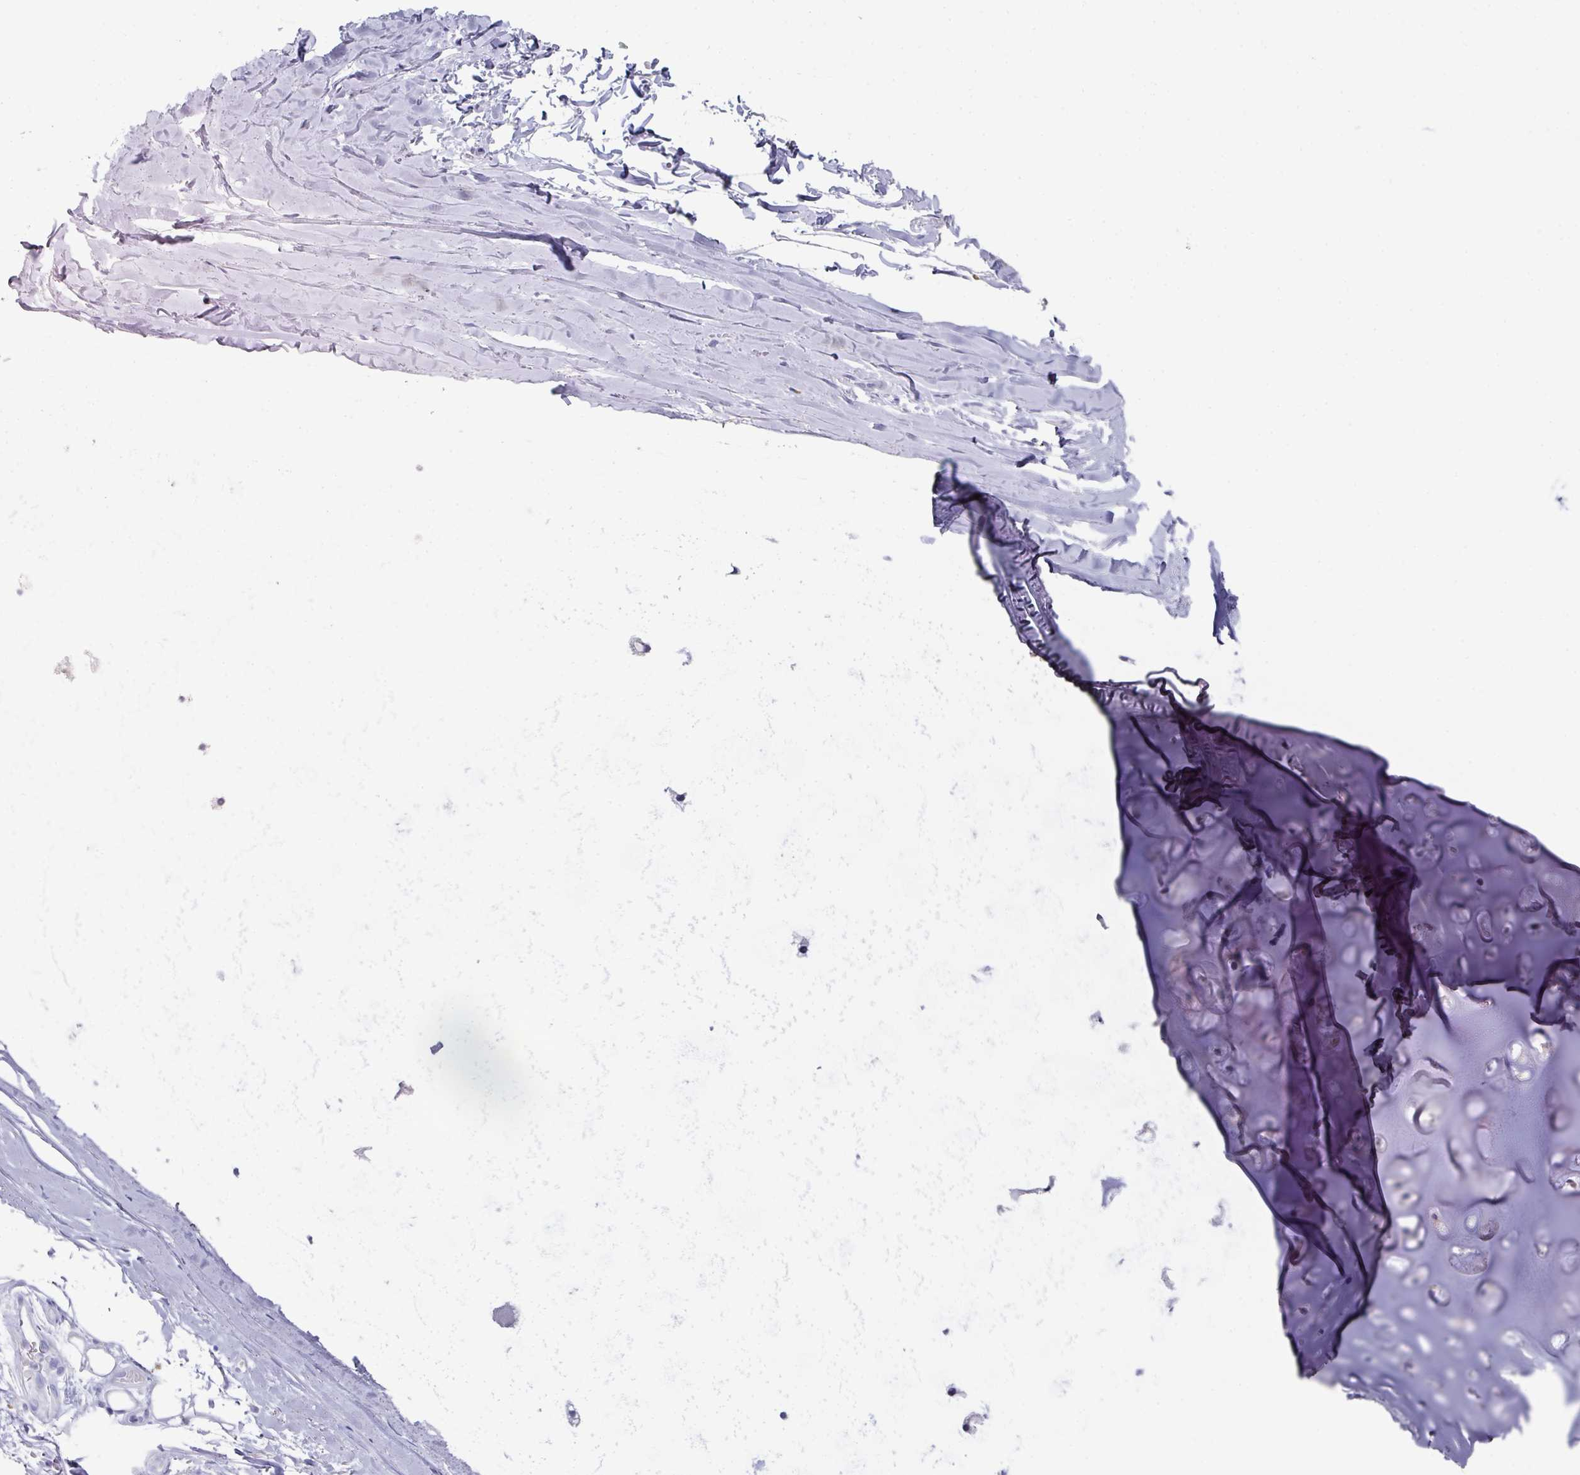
{"staining": {"intensity": "negative", "quantity": "none", "location": "none"}, "tissue": "adipose tissue", "cell_type": "Adipocytes", "image_type": "normal", "snomed": [{"axis": "morphology", "description": "Normal tissue, NOS"}, {"axis": "topography", "description": "Cartilage tissue"}, {"axis": "topography", "description": "Nasopharynx"}, {"axis": "topography", "description": "Thyroid gland"}], "caption": "Human adipose tissue stained for a protein using IHC reveals no positivity in adipocytes.", "gene": "SETBP1", "patient": {"sex": "male", "age": 63}}